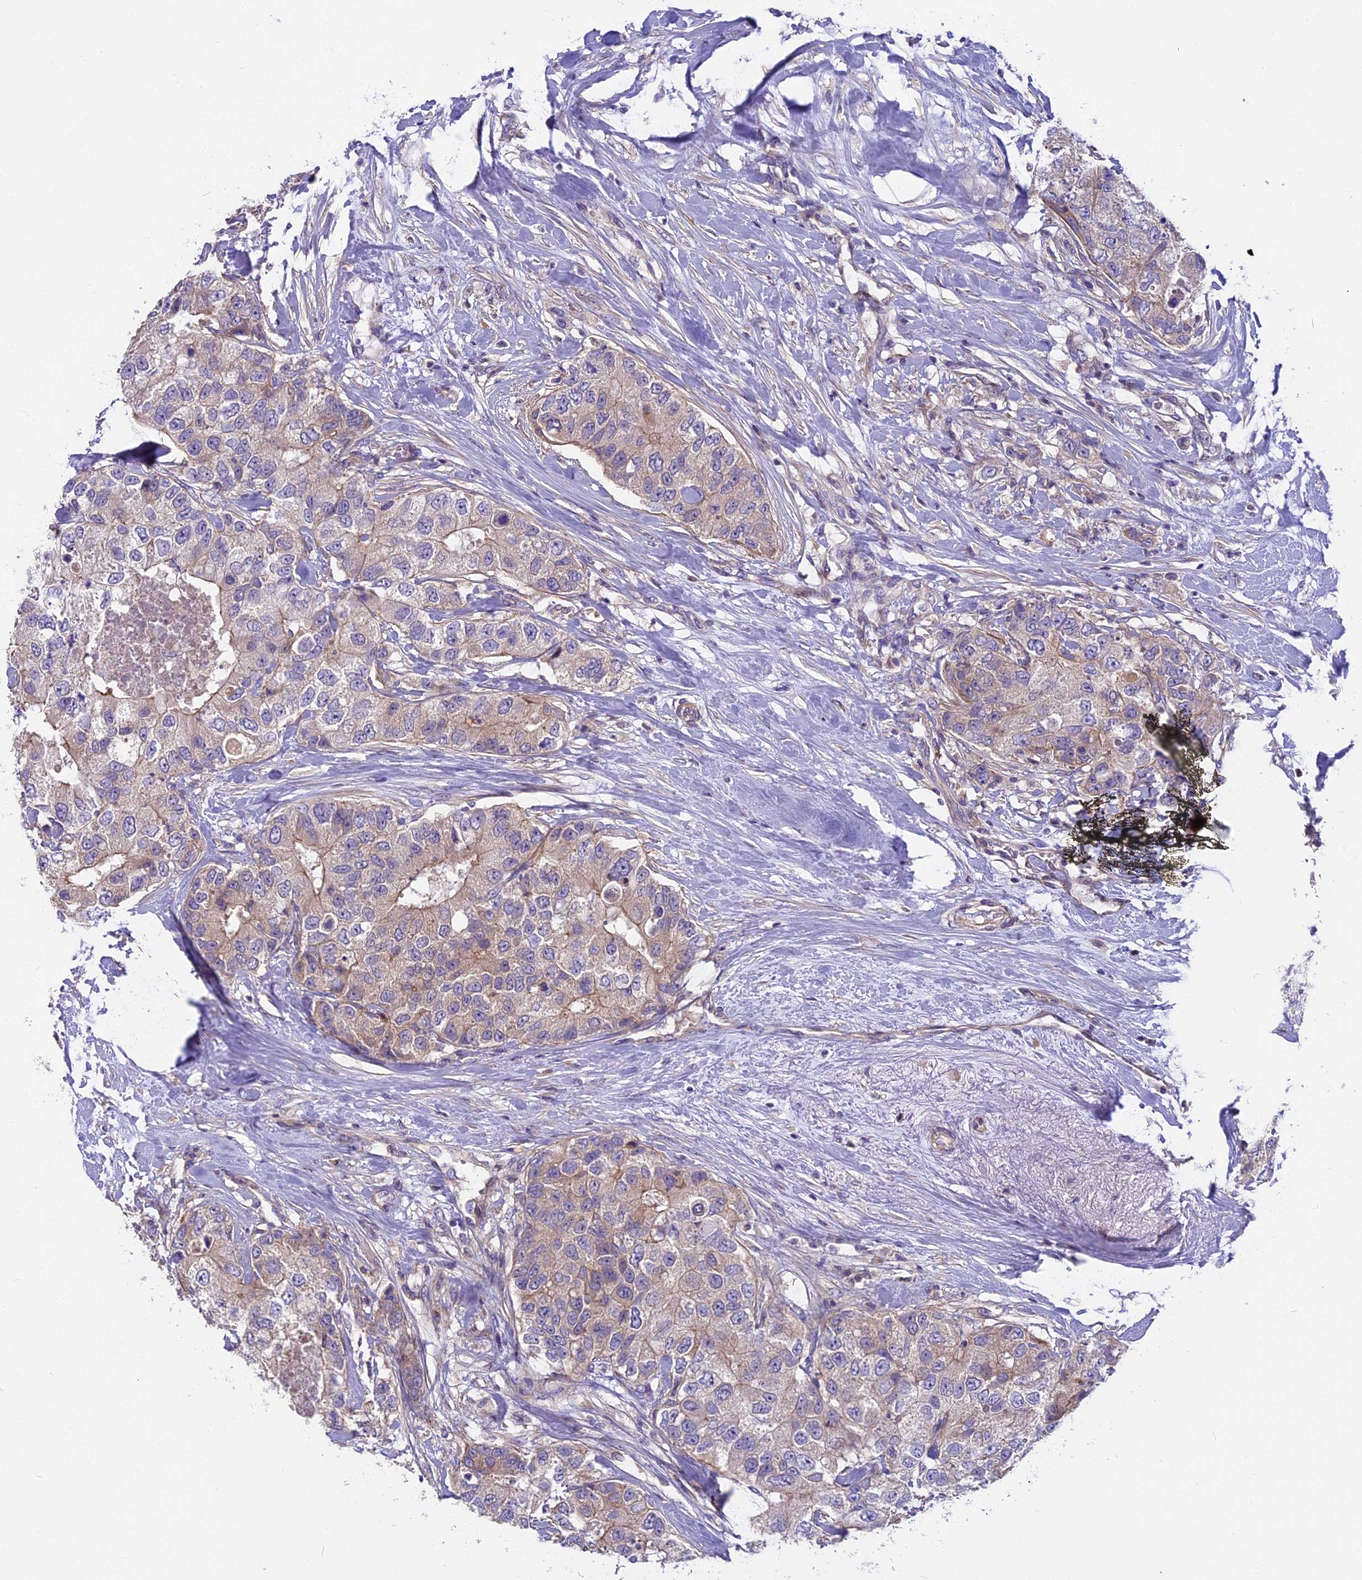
{"staining": {"intensity": "moderate", "quantity": "25%-75%", "location": "cytoplasmic/membranous"}, "tissue": "breast cancer", "cell_type": "Tumor cells", "image_type": "cancer", "snomed": [{"axis": "morphology", "description": "Duct carcinoma"}, {"axis": "topography", "description": "Breast"}], "caption": "Brown immunohistochemical staining in human breast cancer (intraductal carcinoma) demonstrates moderate cytoplasmic/membranous expression in approximately 25%-75% of tumor cells. Immunohistochemistry (ihc) stains the protein of interest in brown and the nuclei are stained blue.", "gene": "FAM98C", "patient": {"sex": "female", "age": 62}}